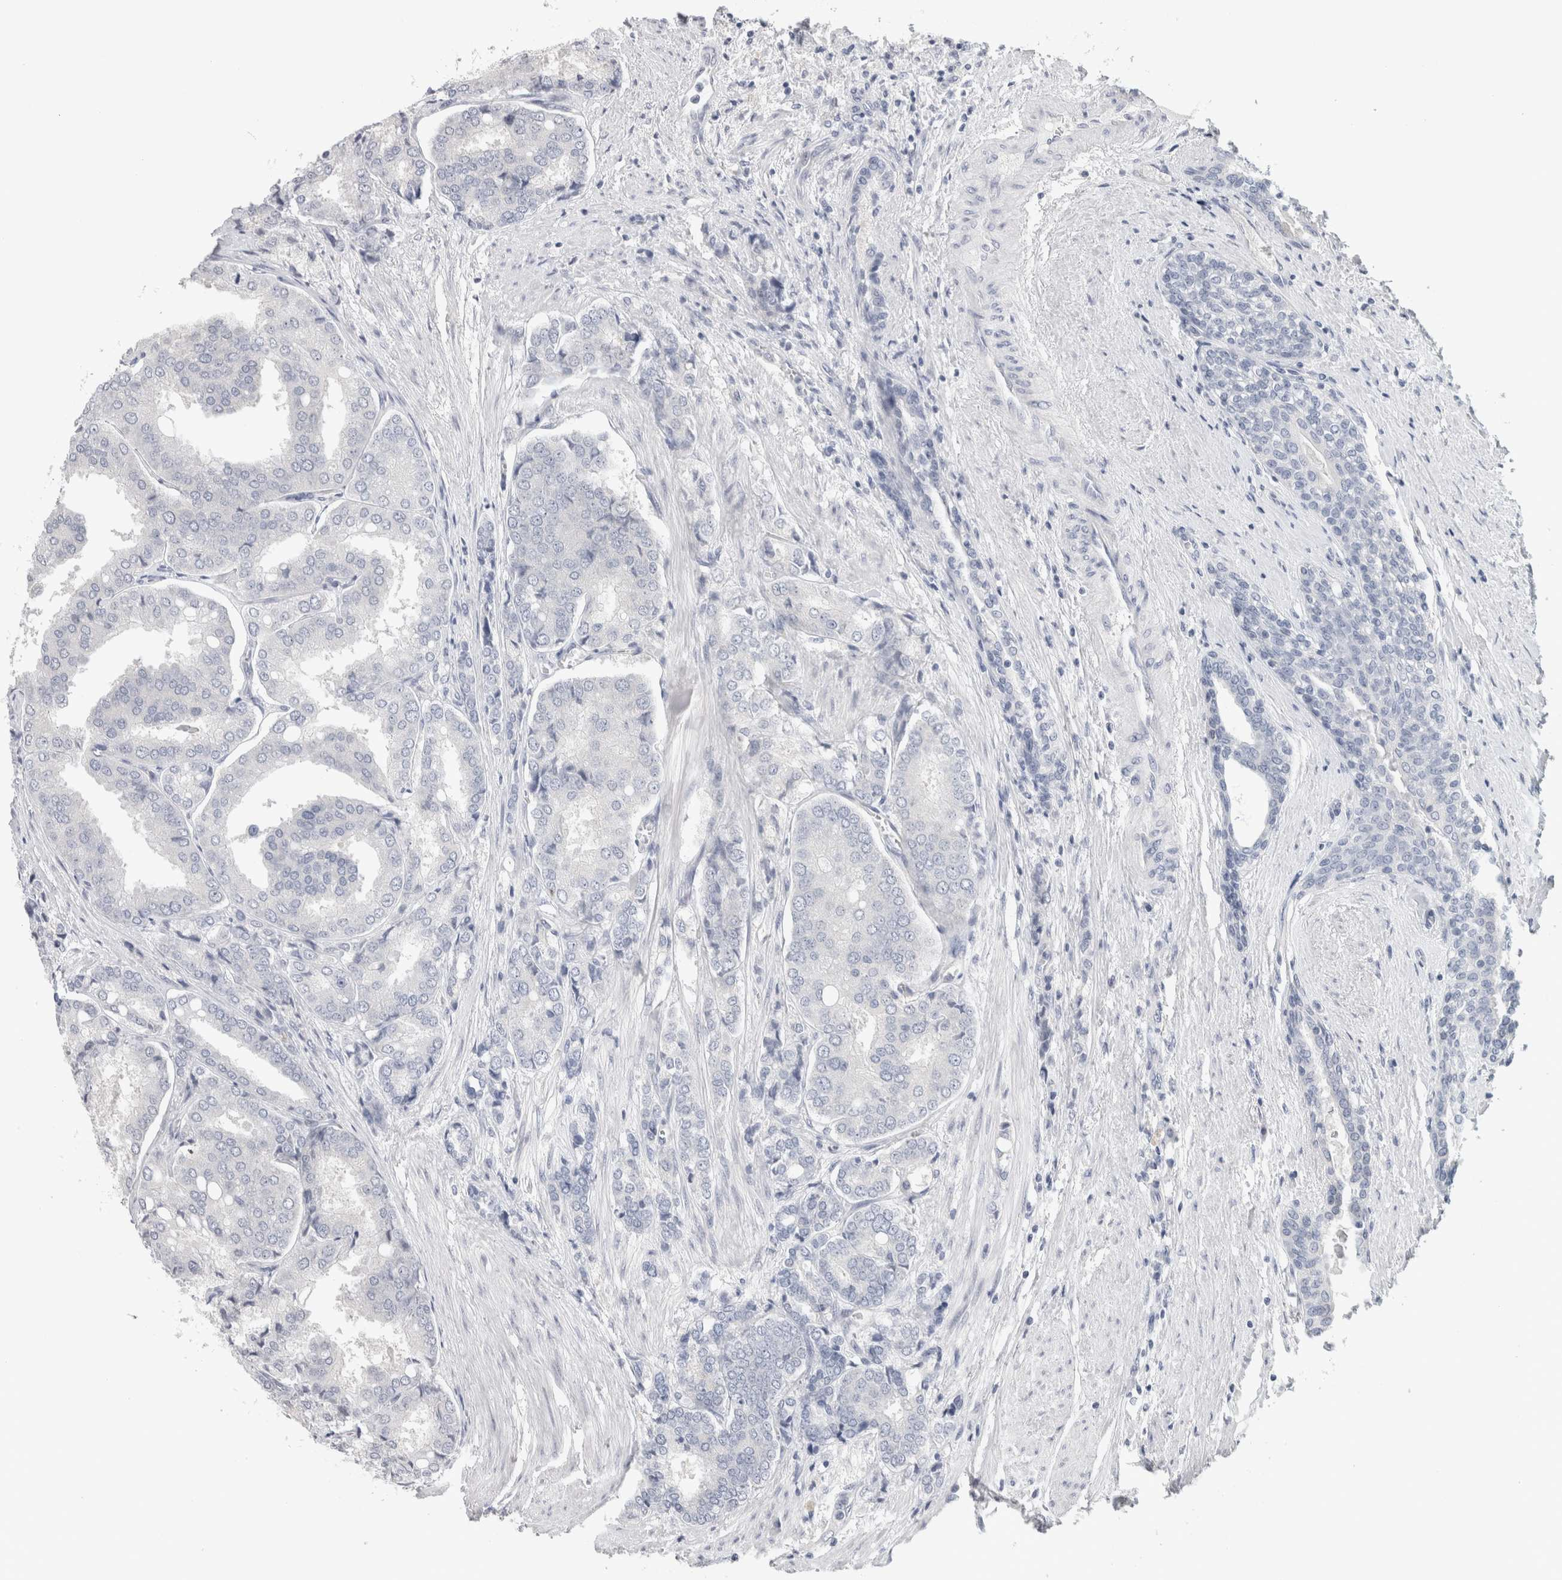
{"staining": {"intensity": "negative", "quantity": "none", "location": "none"}, "tissue": "prostate cancer", "cell_type": "Tumor cells", "image_type": "cancer", "snomed": [{"axis": "morphology", "description": "Adenocarcinoma, High grade"}, {"axis": "topography", "description": "Prostate"}], "caption": "Tumor cells are negative for brown protein staining in prostate cancer.", "gene": "TONSL", "patient": {"sex": "male", "age": 50}}